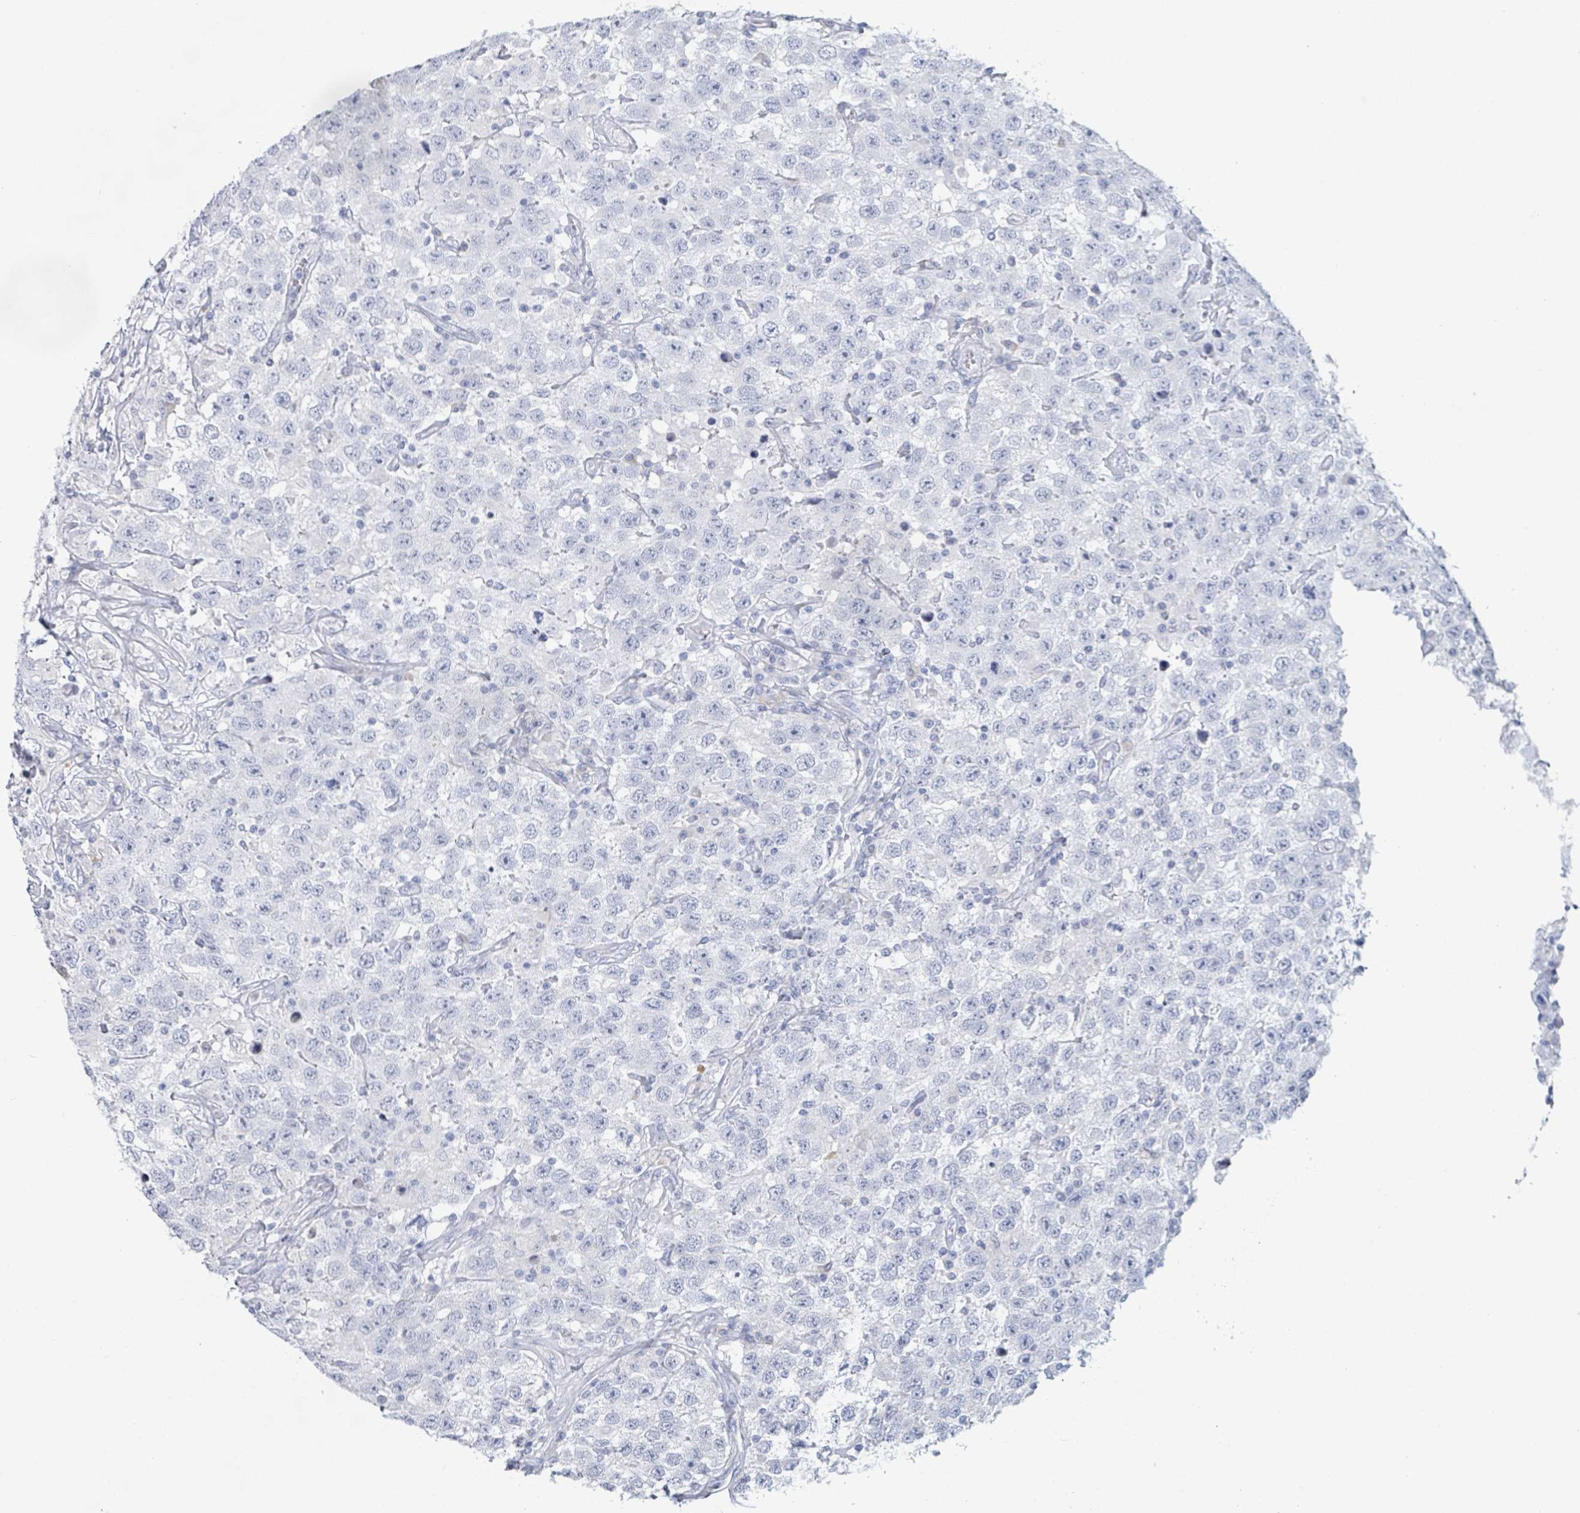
{"staining": {"intensity": "negative", "quantity": "none", "location": "none"}, "tissue": "testis cancer", "cell_type": "Tumor cells", "image_type": "cancer", "snomed": [{"axis": "morphology", "description": "Seminoma, NOS"}, {"axis": "topography", "description": "Testis"}], "caption": "An IHC photomicrograph of testis seminoma is shown. There is no staining in tumor cells of testis seminoma. (DAB (3,3'-diaminobenzidine) immunohistochemistry visualized using brightfield microscopy, high magnification).", "gene": "PGA3", "patient": {"sex": "male", "age": 41}}